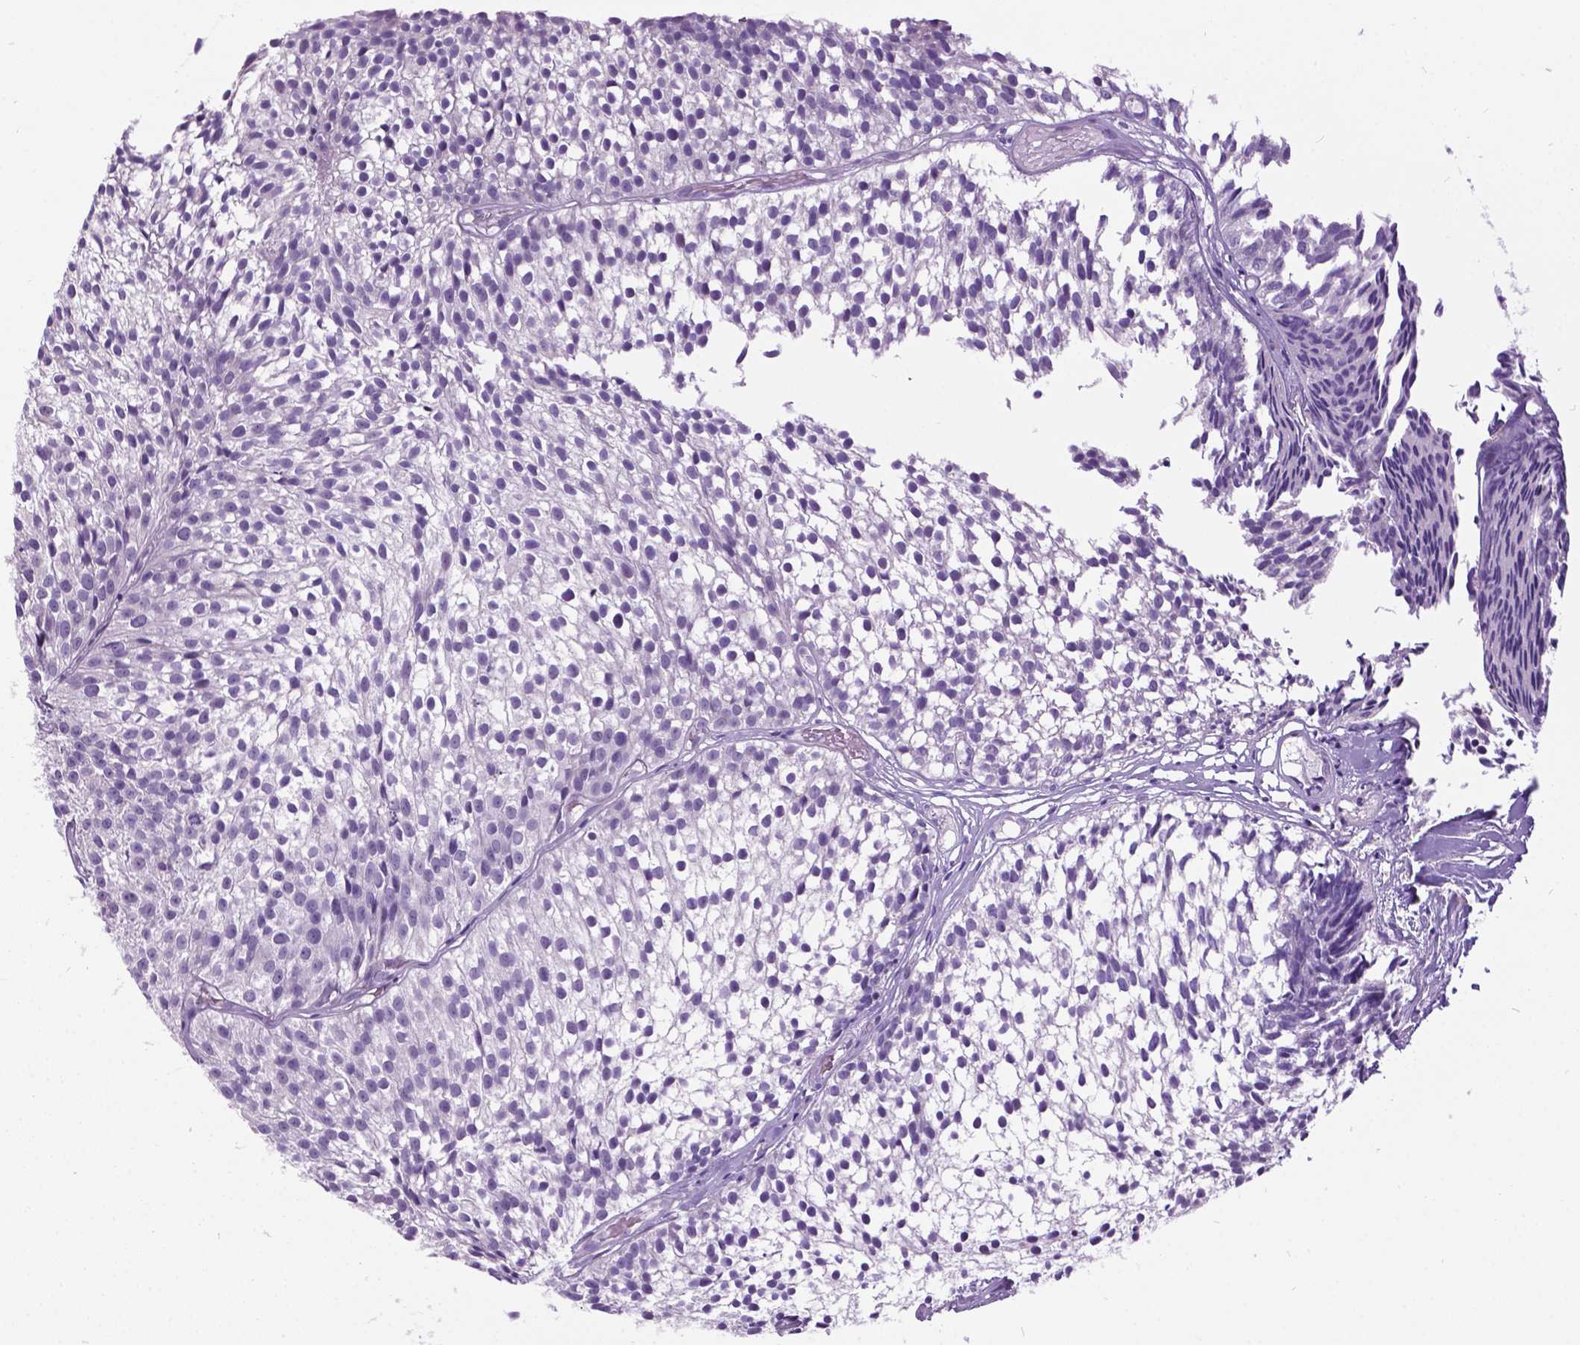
{"staining": {"intensity": "negative", "quantity": "none", "location": "none"}, "tissue": "urothelial cancer", "cell_type": "Tumor cells", "image_type": "cancer", "snomed": [{"axis": "morphology", "description": "Urothelial carcinoma, Low grade"}, {"axis": "topography", "description": "Urinary bladder"}], "caption": "Immunohistochemistry (IHC) of urothelial cancer displays no staining in tumor cells.", "gene": "DPF3", "patient": {"sex": "male", "age": 63}}